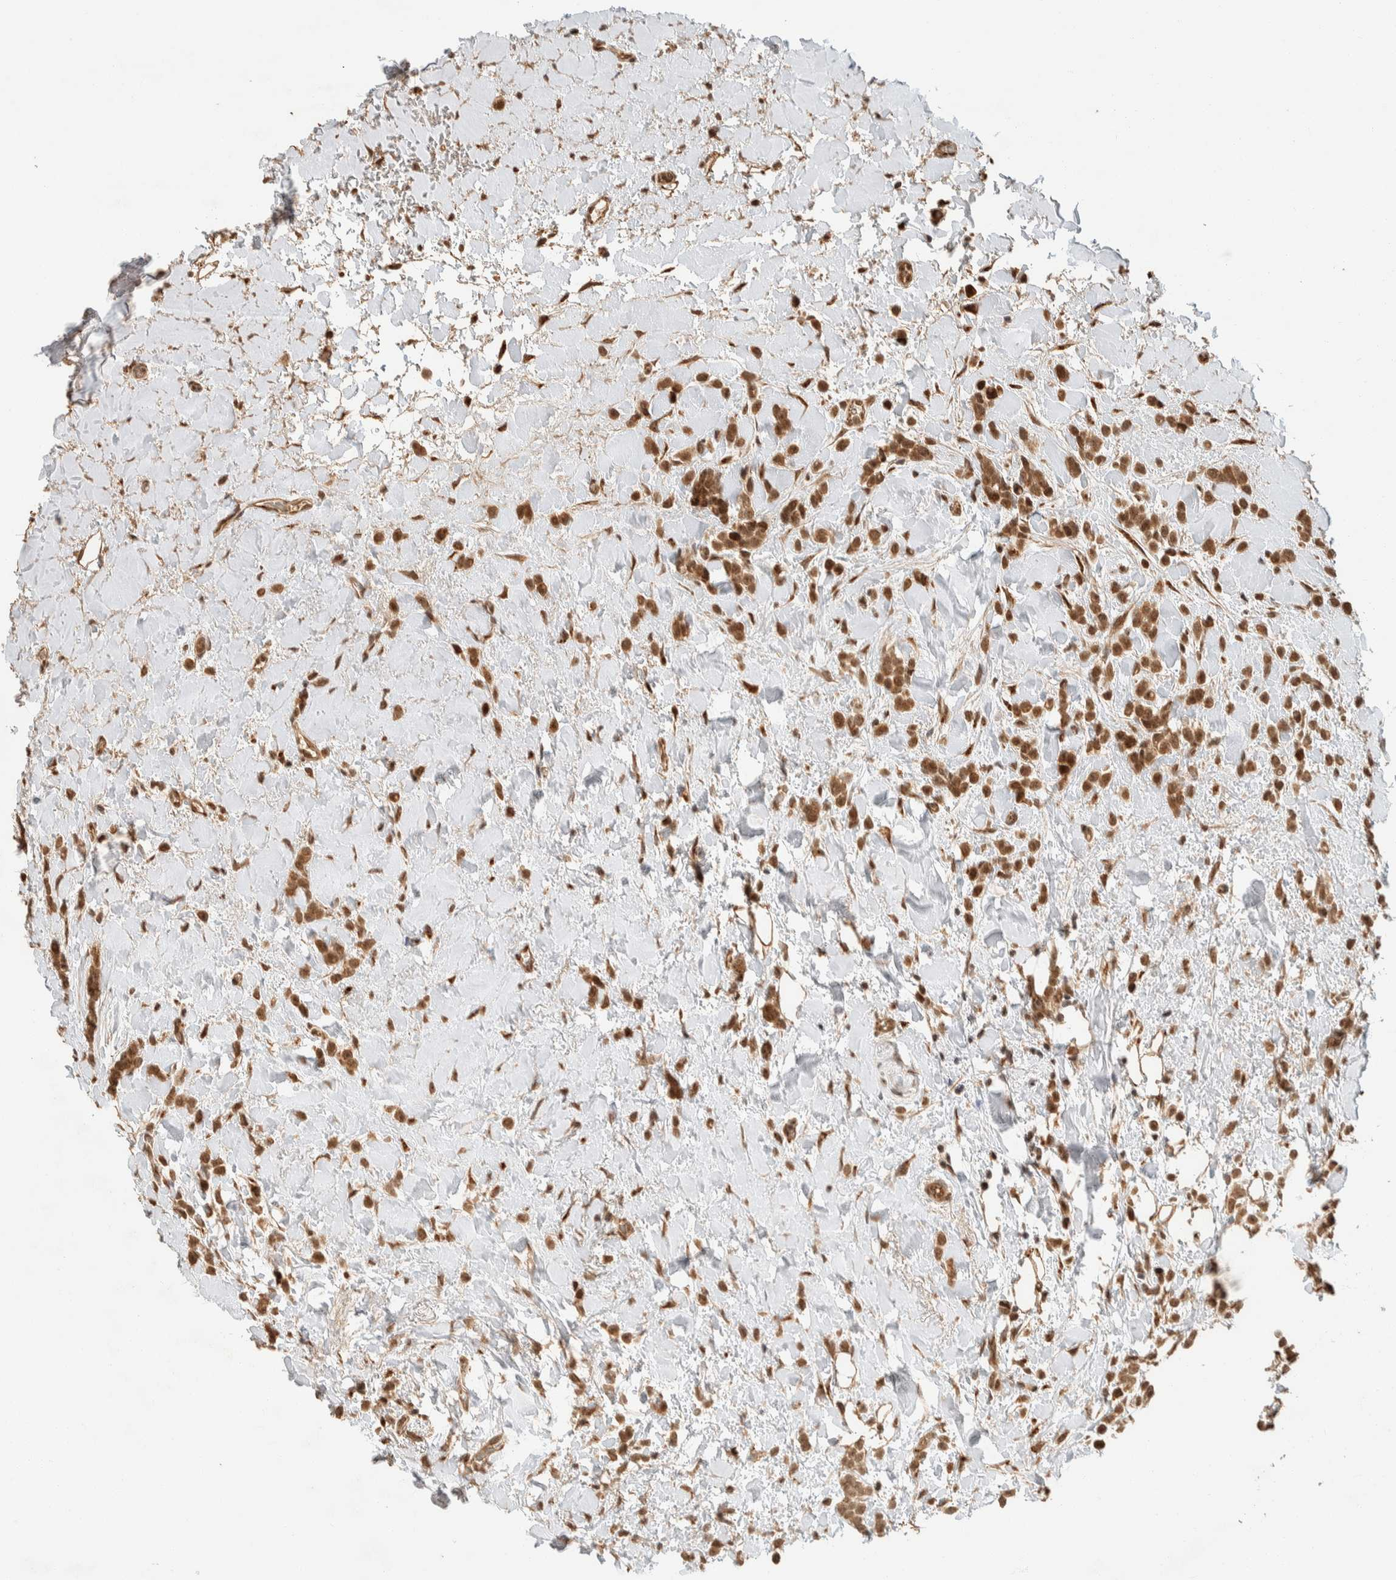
{"staining": {"intensity": "moderate", "quantity": ">75%", "location": "cytoplasmic/membranous,nuclear"}, "tissue": "breast cancer", "cell_type": "Tumor cells", "image_type": "cancer", "snomed": [{"axis": "morphology", "description": "Normal tissue, NOS"}, {"axis": "morphology", "description": "Lobular carcinoma"}, {"axis": "topography", "description": "Breast"}], "caption": "Human breast cancer (lobular carcinoma) stained with a protein marker exhibits moderate staining in tumor cells.", "gene": "ZBTB2", "patient": {"sex": "female", "age": 50}}